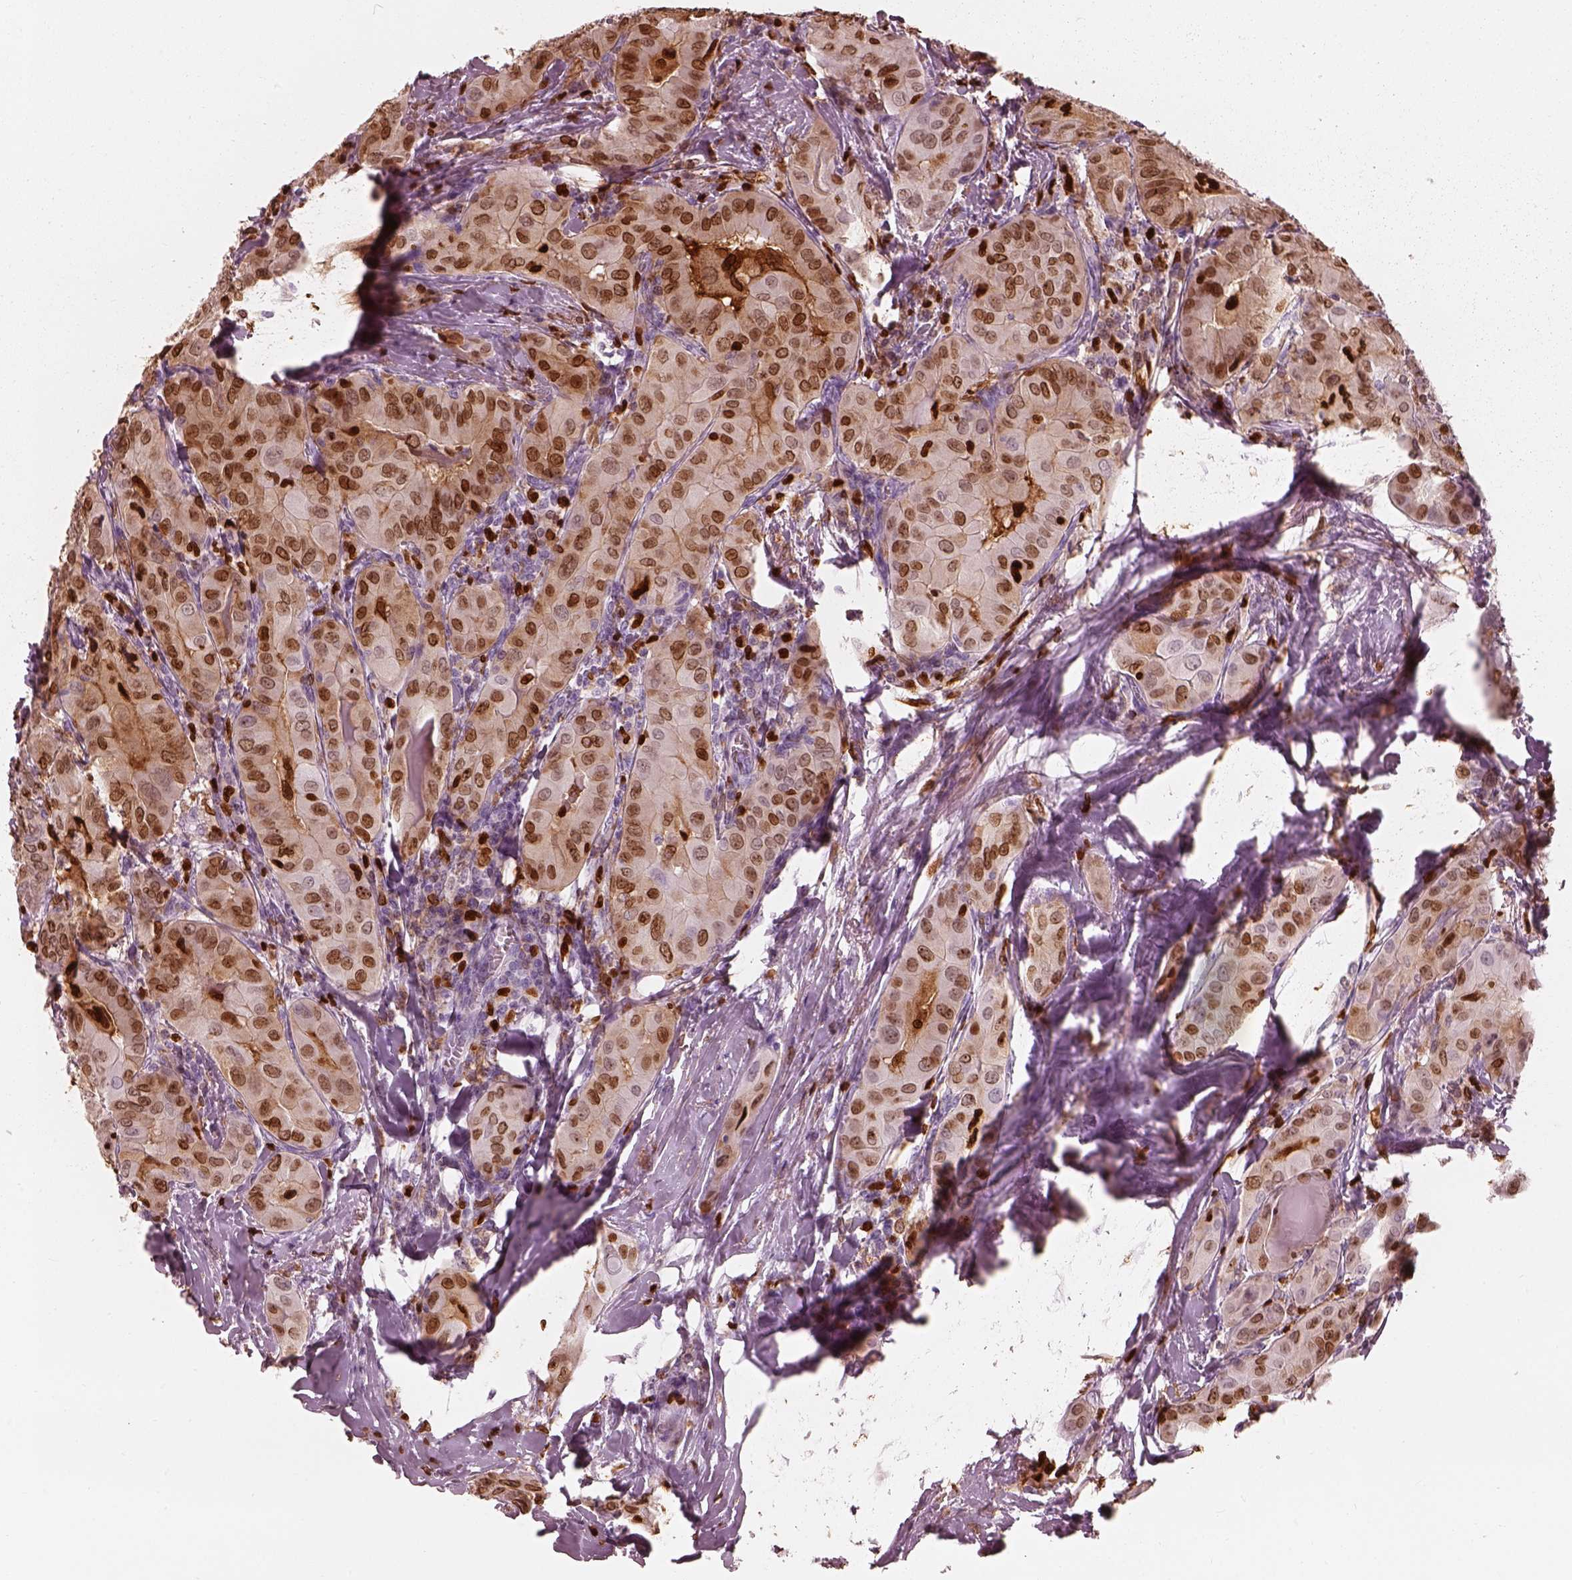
{"staining": {"intensity": "strong", "quantity": ">75%", "location": "cytoplasmic/membranous,nuclear"}, "tissue": "thyroid cancer", "cell_type": "Tumor cells", "image_type": "cancer", "snomed": [{"axis": "morphology", "description": "Papillary adenocarcinoma, NOS"}, {"axis": "topography", "description": "Thyroid gland"}], "caption": "Immunohistochemistry (IHC) photomicrograph of neoplastic tissue: human papillary adenocarcinoma (thyroid) stained using immunohistochemistry (IHC) demonstrates high levels of strong protein expression localized specifically in the cytoplasmic/membranous and nuclear of tumor cells, appearing as a cytoplasmic/membranous and nuclear brown color.", "gene": "ALOX5", "patient": {"sex": "female", "age": 37}}